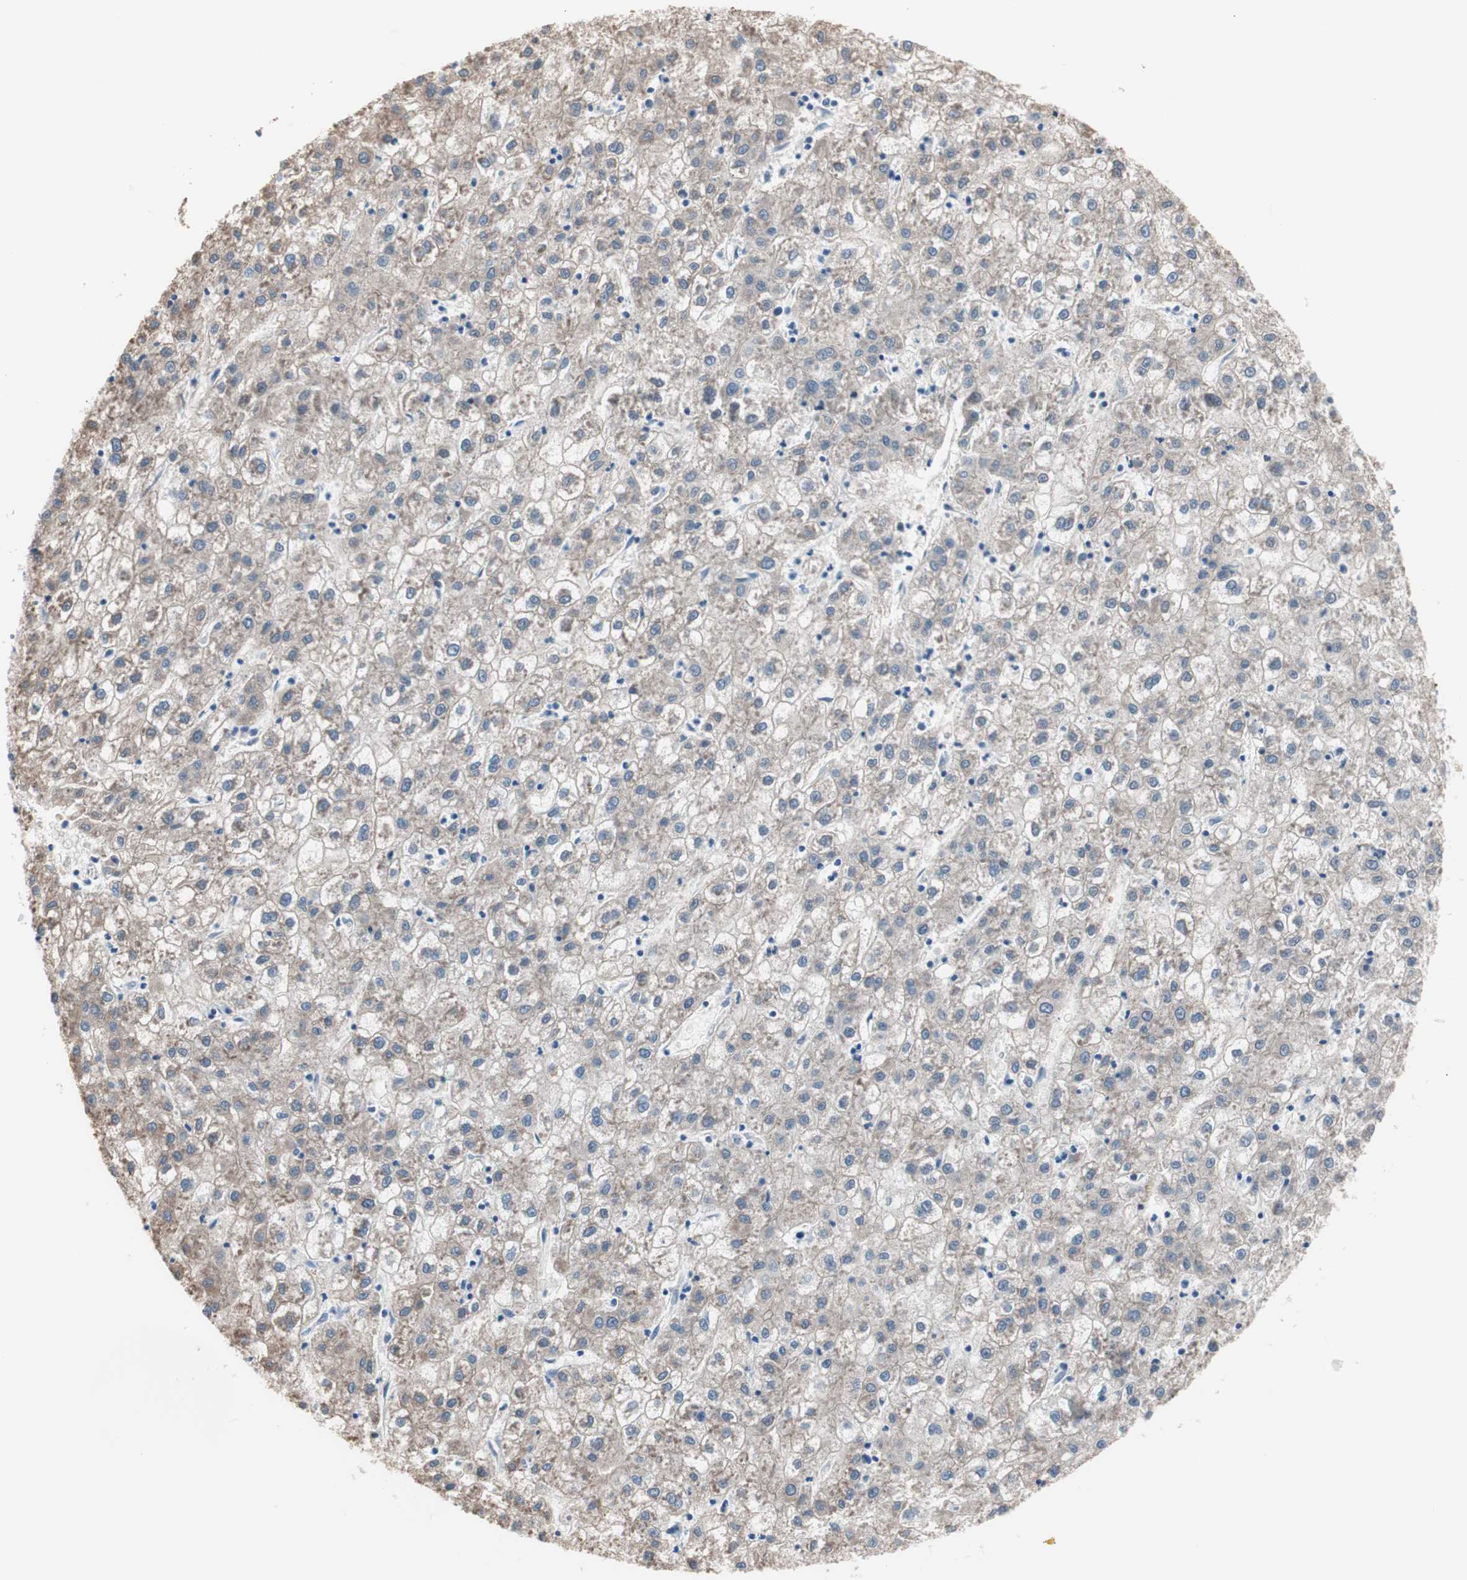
{"staining": {"intensity": "weak", "quantity": ">75%", "location": "cytoplasmic/membranous"}, "tissue": "liver cancer", "cell_type": "Tumor cells", "image_type": "cancer", "snomed": [{"axis": "morphology", "description": "Carcinoma, Hepatocellular, NOS"}, {"axis": "topography", "description": "Liver"}], "caption": "The histopathology image displays immunohistochemical staining of liver hepatocellular carcinoma. There is weak cytoplasmic/membranous positivity is appreciated in about >75% of tumor cells.", "gene": "VIL1", "patient": {"sex": "male", "age": 72}}